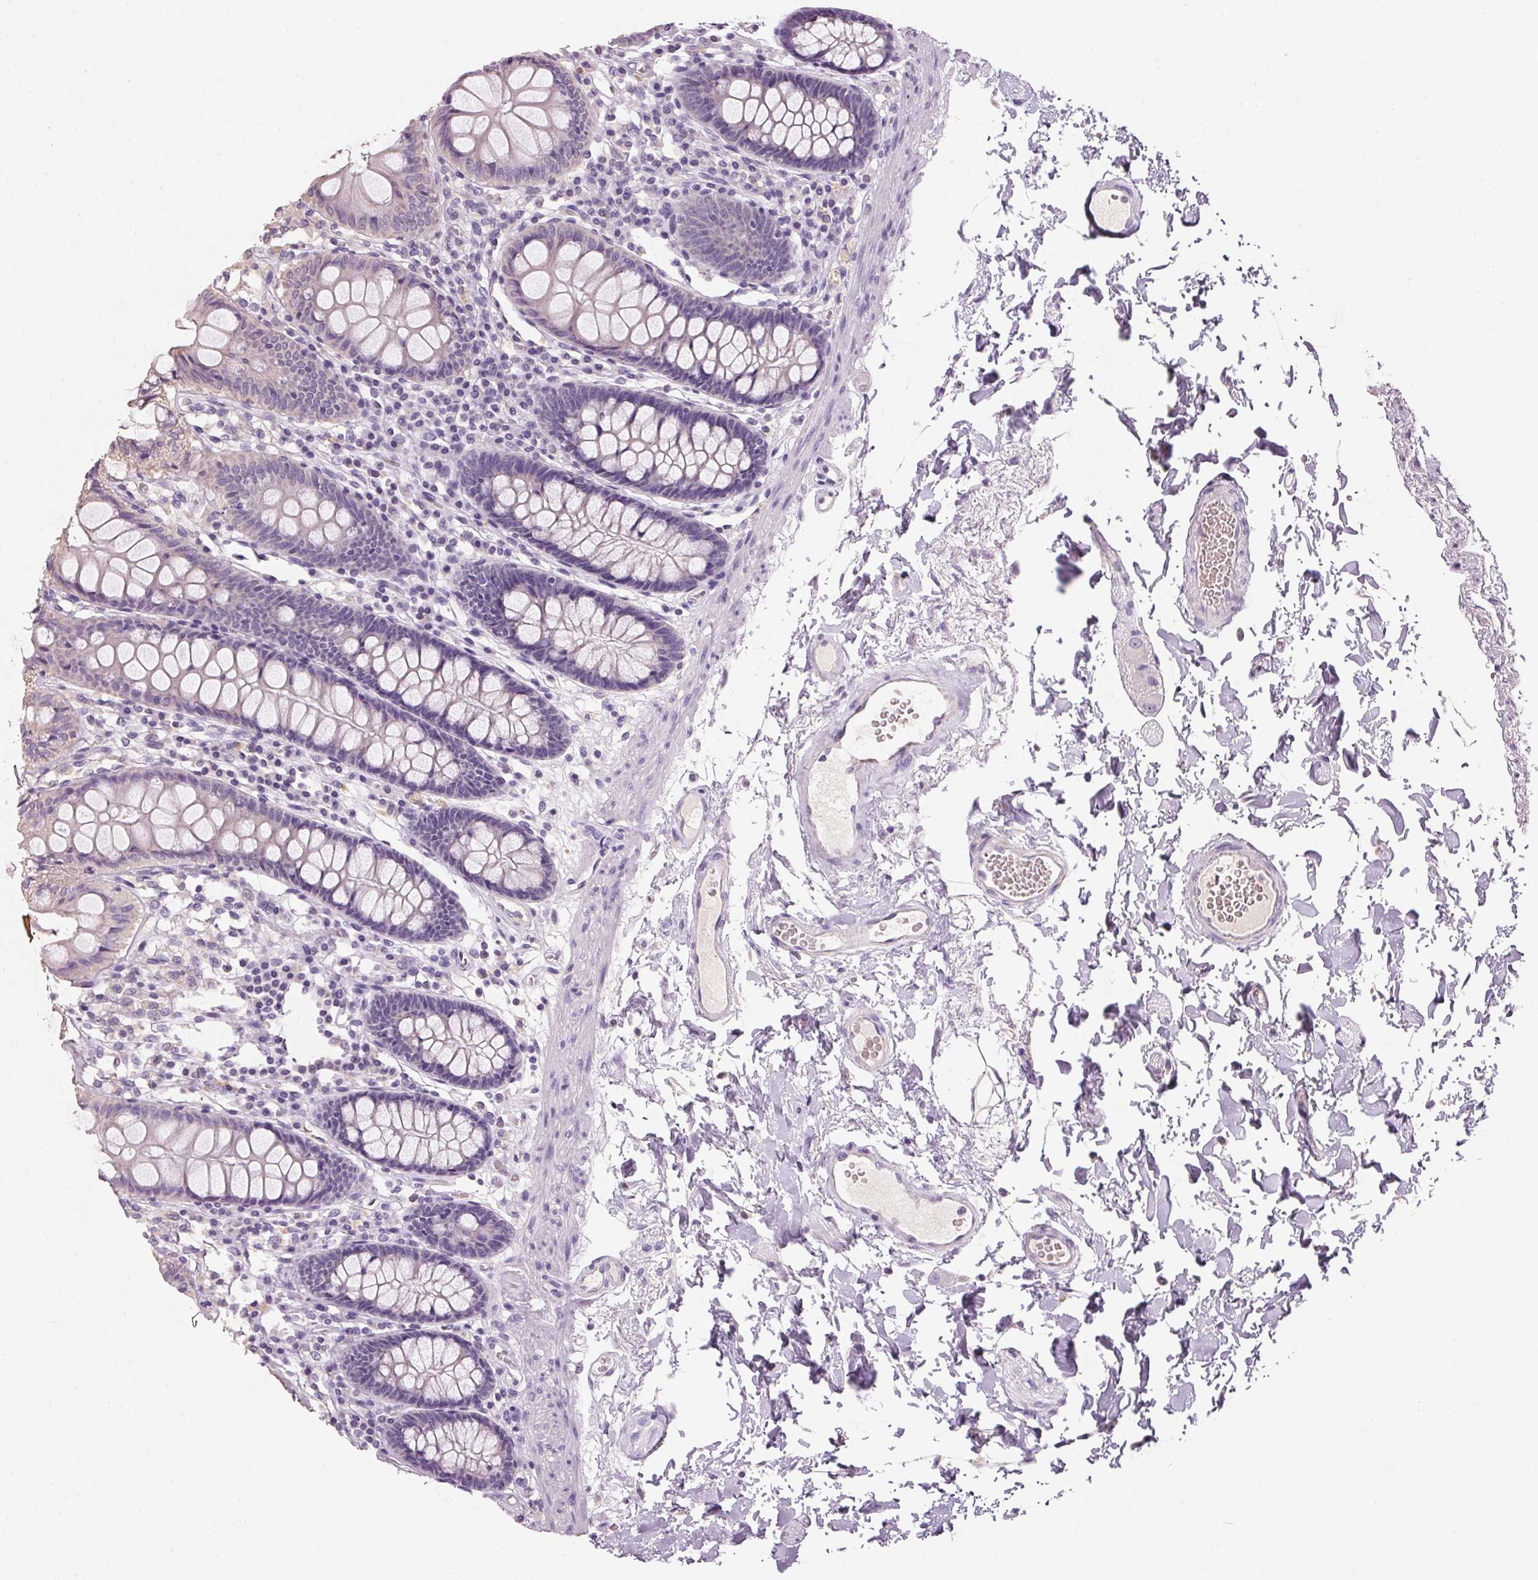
{"staining": {"intensity": "negative", "quantity": "none", "location": "none"}, "tissue": "colon", "cell_type": "Endothelial cells", "image_type": "normal", "snomed": [{"axis": "morphology", "description": "Normal tissue, NOS"}, {"axis": "topography", "description": "Colon"}], "caption": "An IHC photomicrograph of benign colon is shown. There is no staining in endothelial cells of colon. (DAB (3,3'-diaminobenzidine) immunohistochemistry (IHC) with hematoxylin counter stain).", "gene": "HSD17B1", "patient": {"sex": "male", "age": 84}}